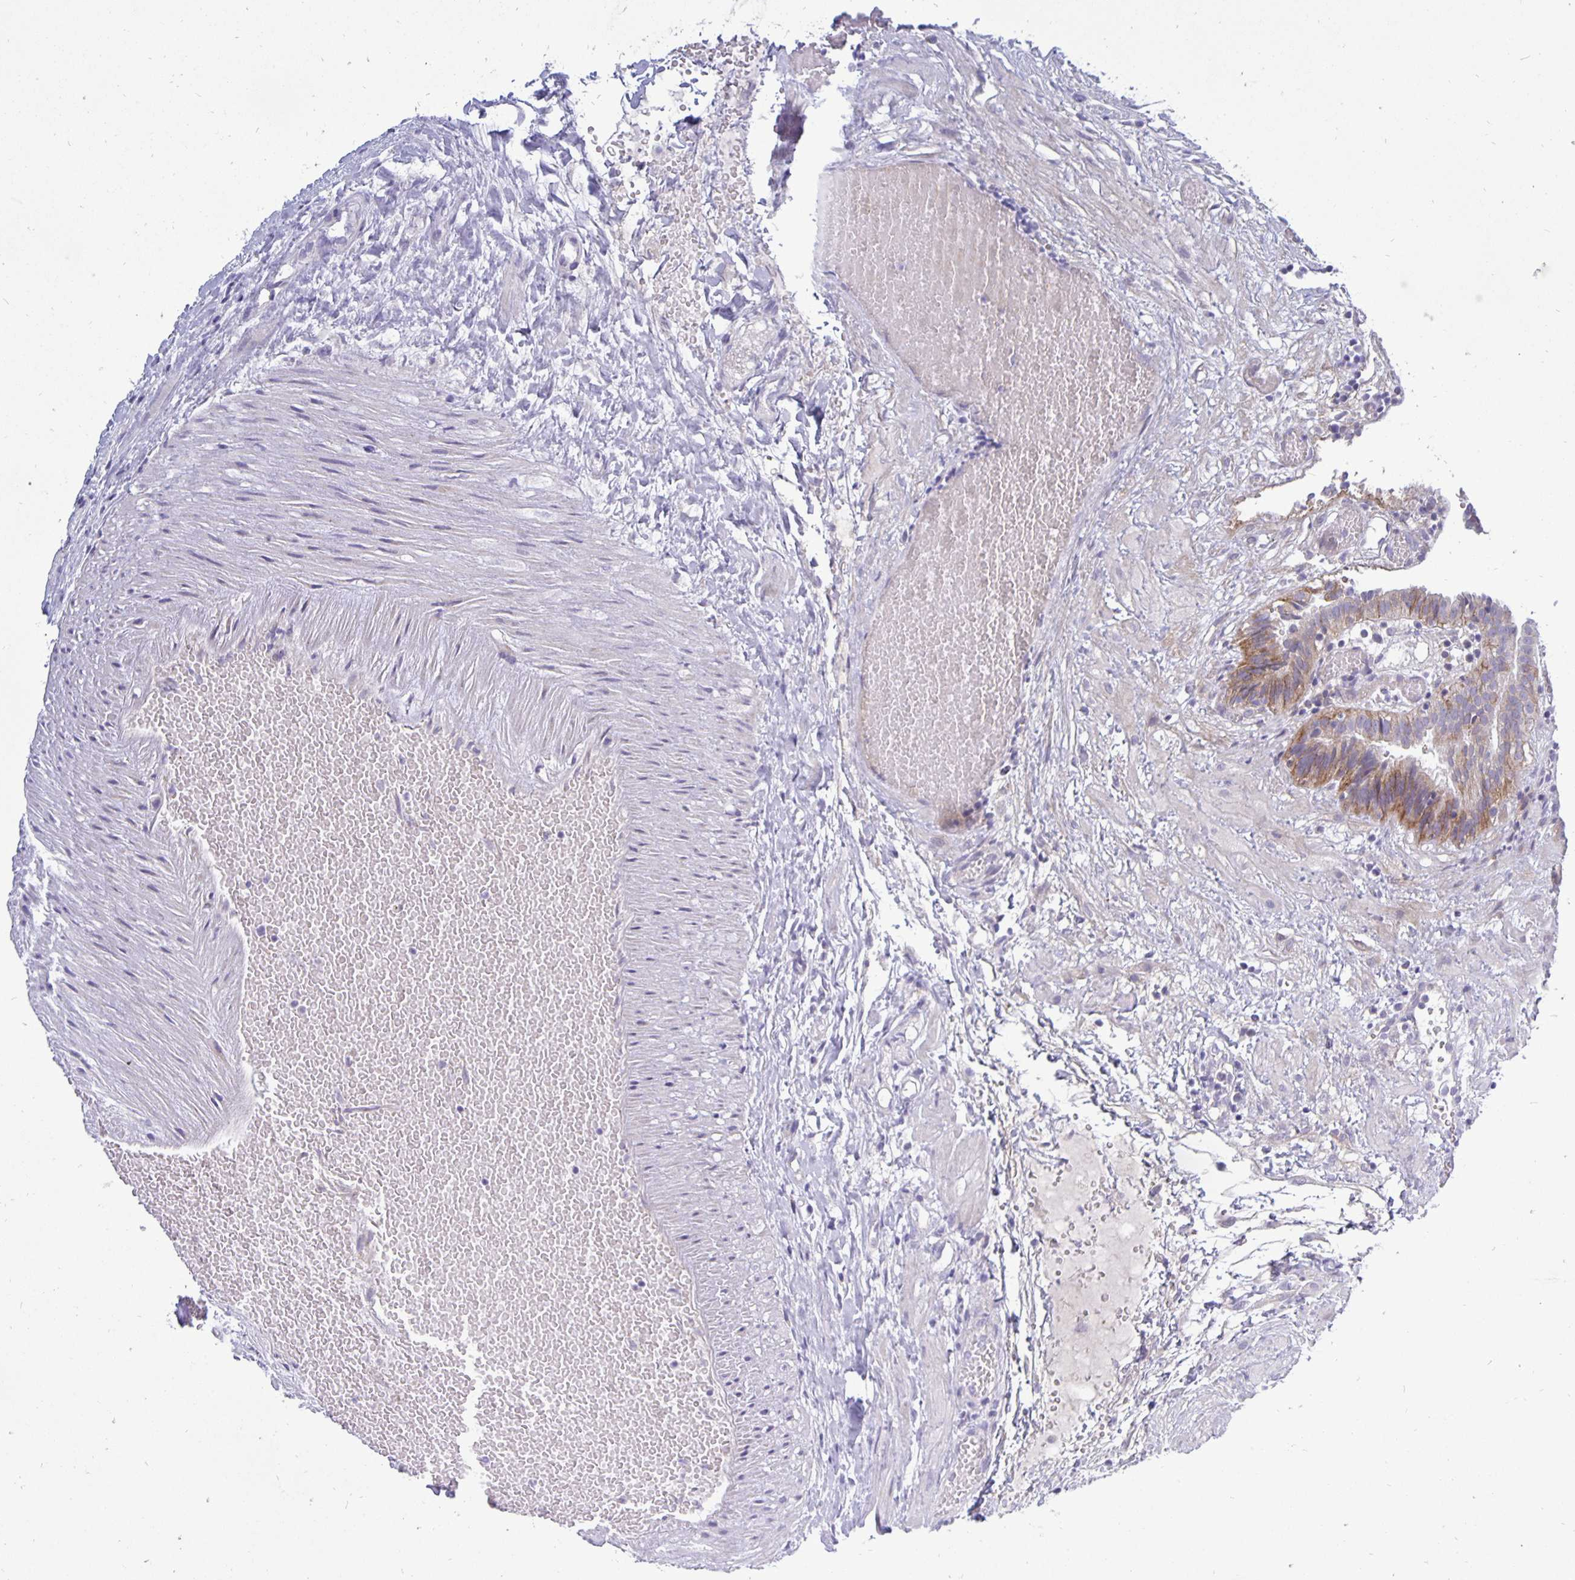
{"staining": {"intensity": "moderate", "quantity": "<25%", "location": "cytoplasmic/membranous"}, "tissue": "fallopian tube", "cell_type": "Glandular cells", "image_type": "normal", "snomed": [{"axis": "morphology", "description": "Normal tissue, NOS"}, {"axis": "topography", "description": "Fallopian tube"}], "caption": "Glandular cells display low levels of moderate cytoplasmic/membranous staining in approximately <25% of cells in unremarkable fallopian tube. (Brightfield microscopy of DAB IHC at high magnification).", "gene": "ERBB2", "patient": {"sex": "female", "age": 37}}